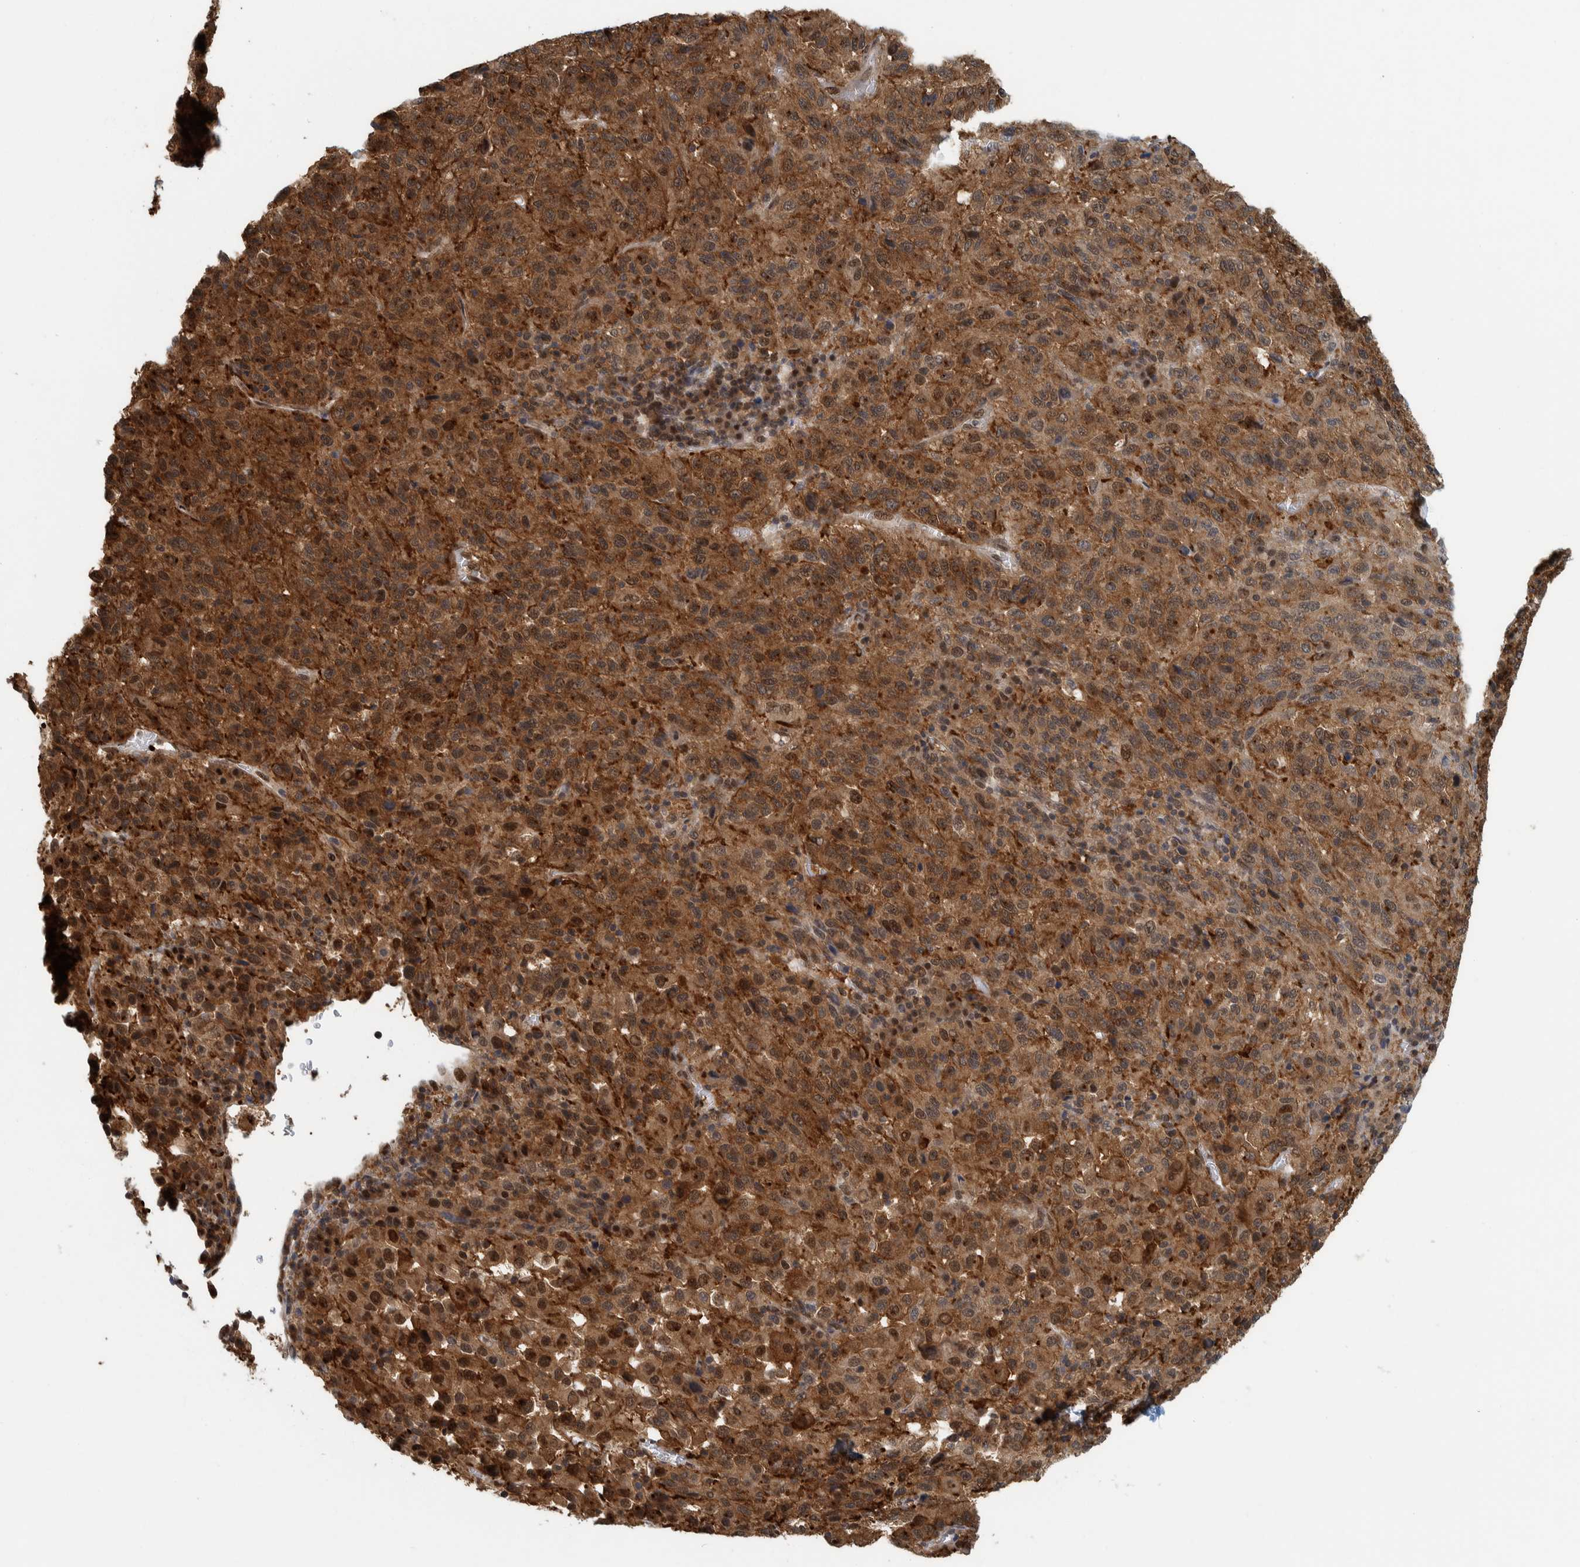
{"staining": {"intensity": "strong", "quantity": ">75%", "location": "cytoplasmic/membranous"}, "tissue": "melanoma", "cell_type": "Tumor cells", "image_type": "cancer", "snomed": [{"axis": "morphology", "description": "Malignant melanoma, Metastatic site"}, {"axis": "topography", "description": "Lung"}], "caption": "An image of human malignant melanoma (metastatic site) stained for a protein demonstrates strong cytoplasmic/membranous brown staining in tumor cells.", "gene": "COPS3", "patient": {"sex": "male", "age": 64}}